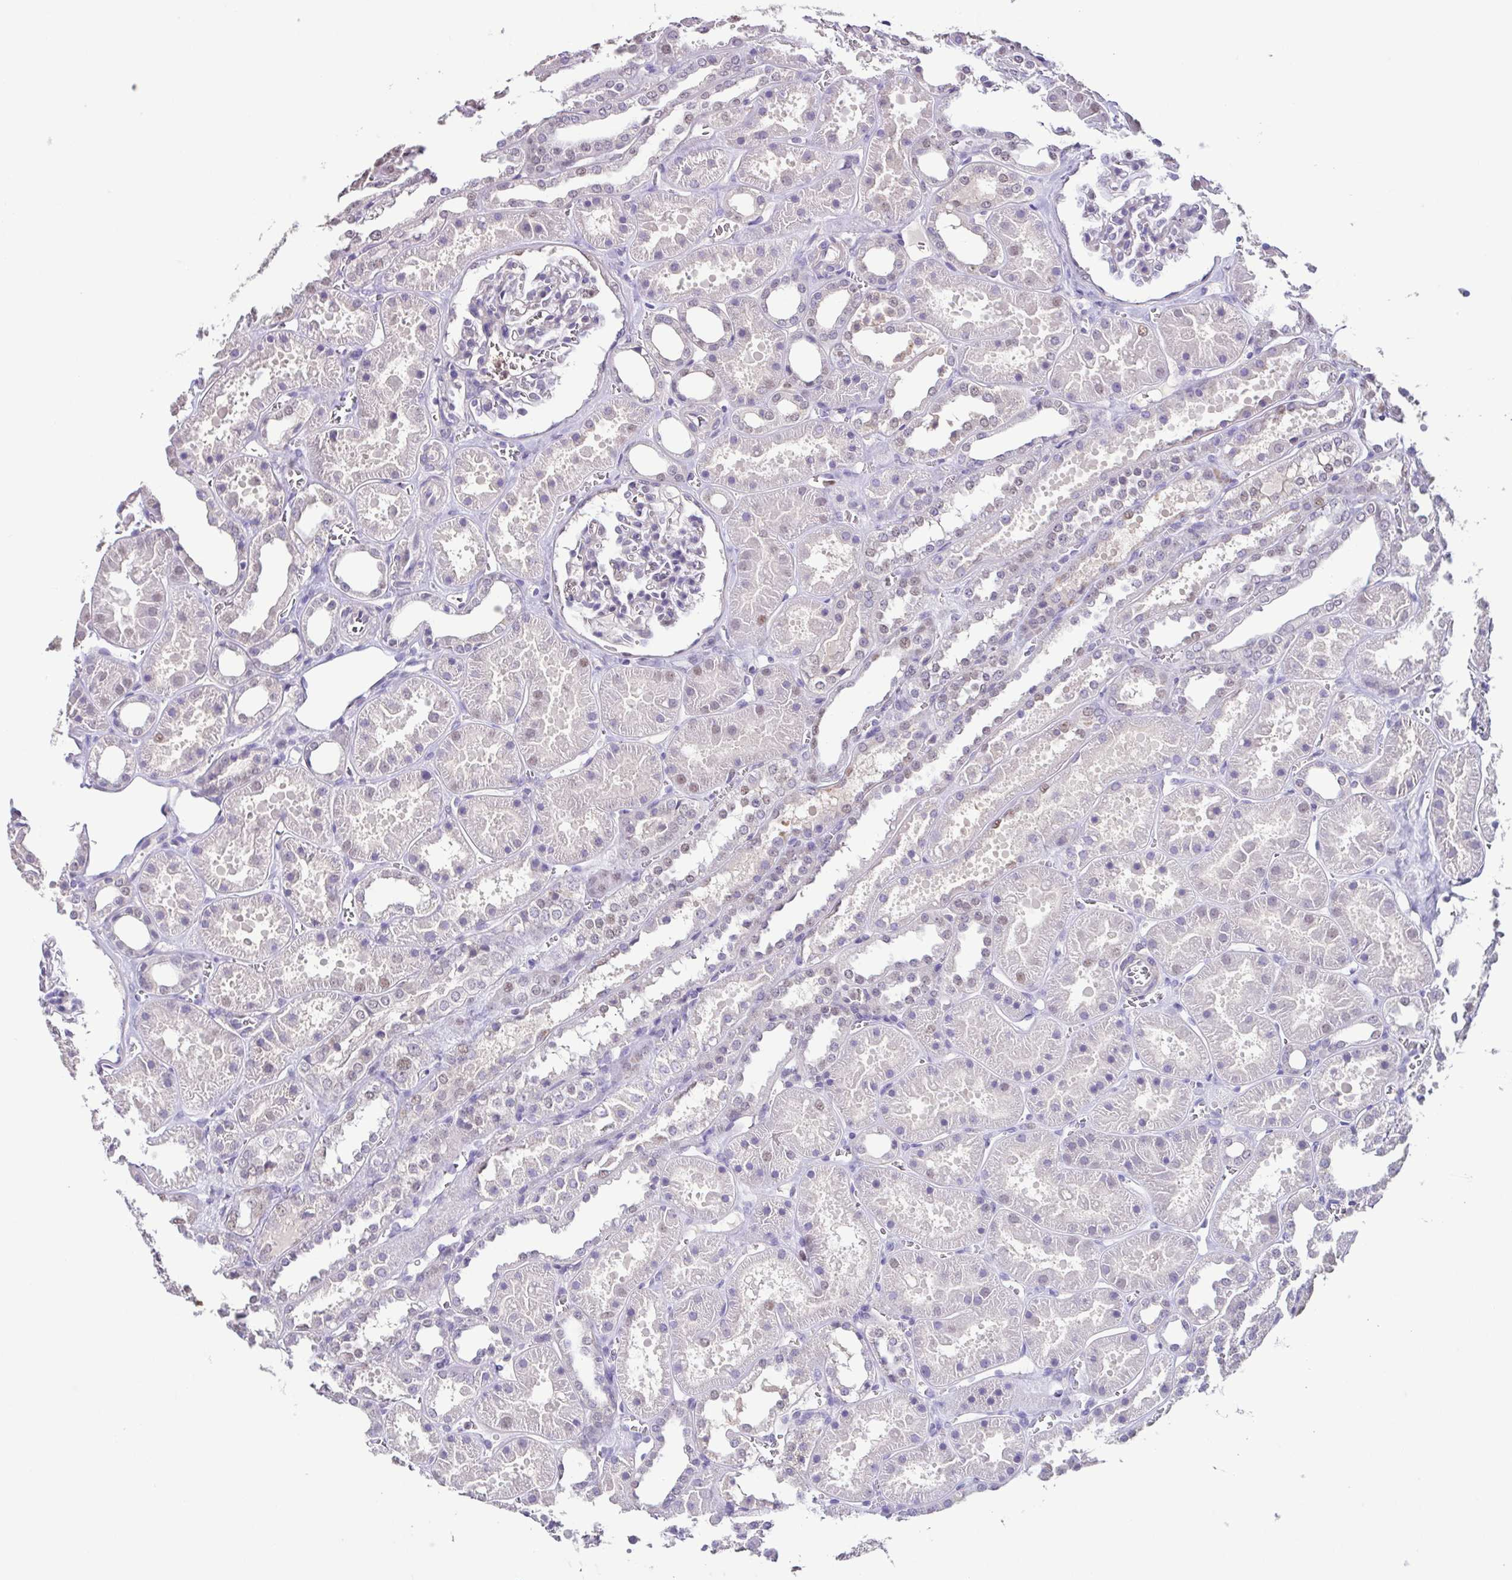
{"staining": {"intensity": "negative", "quantity": "none", "location": "none"}, "tissue": "kidney", "cell_type": "Cells in glomeruli", "image_type": "normal", "snomed": [{"axis": "morphology", "description": "Normal tissue, NOS"}, {"axis": "topography", "description": "Kidney"}], "caption": "Immunohistochemical staining of normal kidney reveals no significant staining in cells in glomeruli.", "gene": "ACTRT3", "patient": {"sex": "female", "age": 41}}